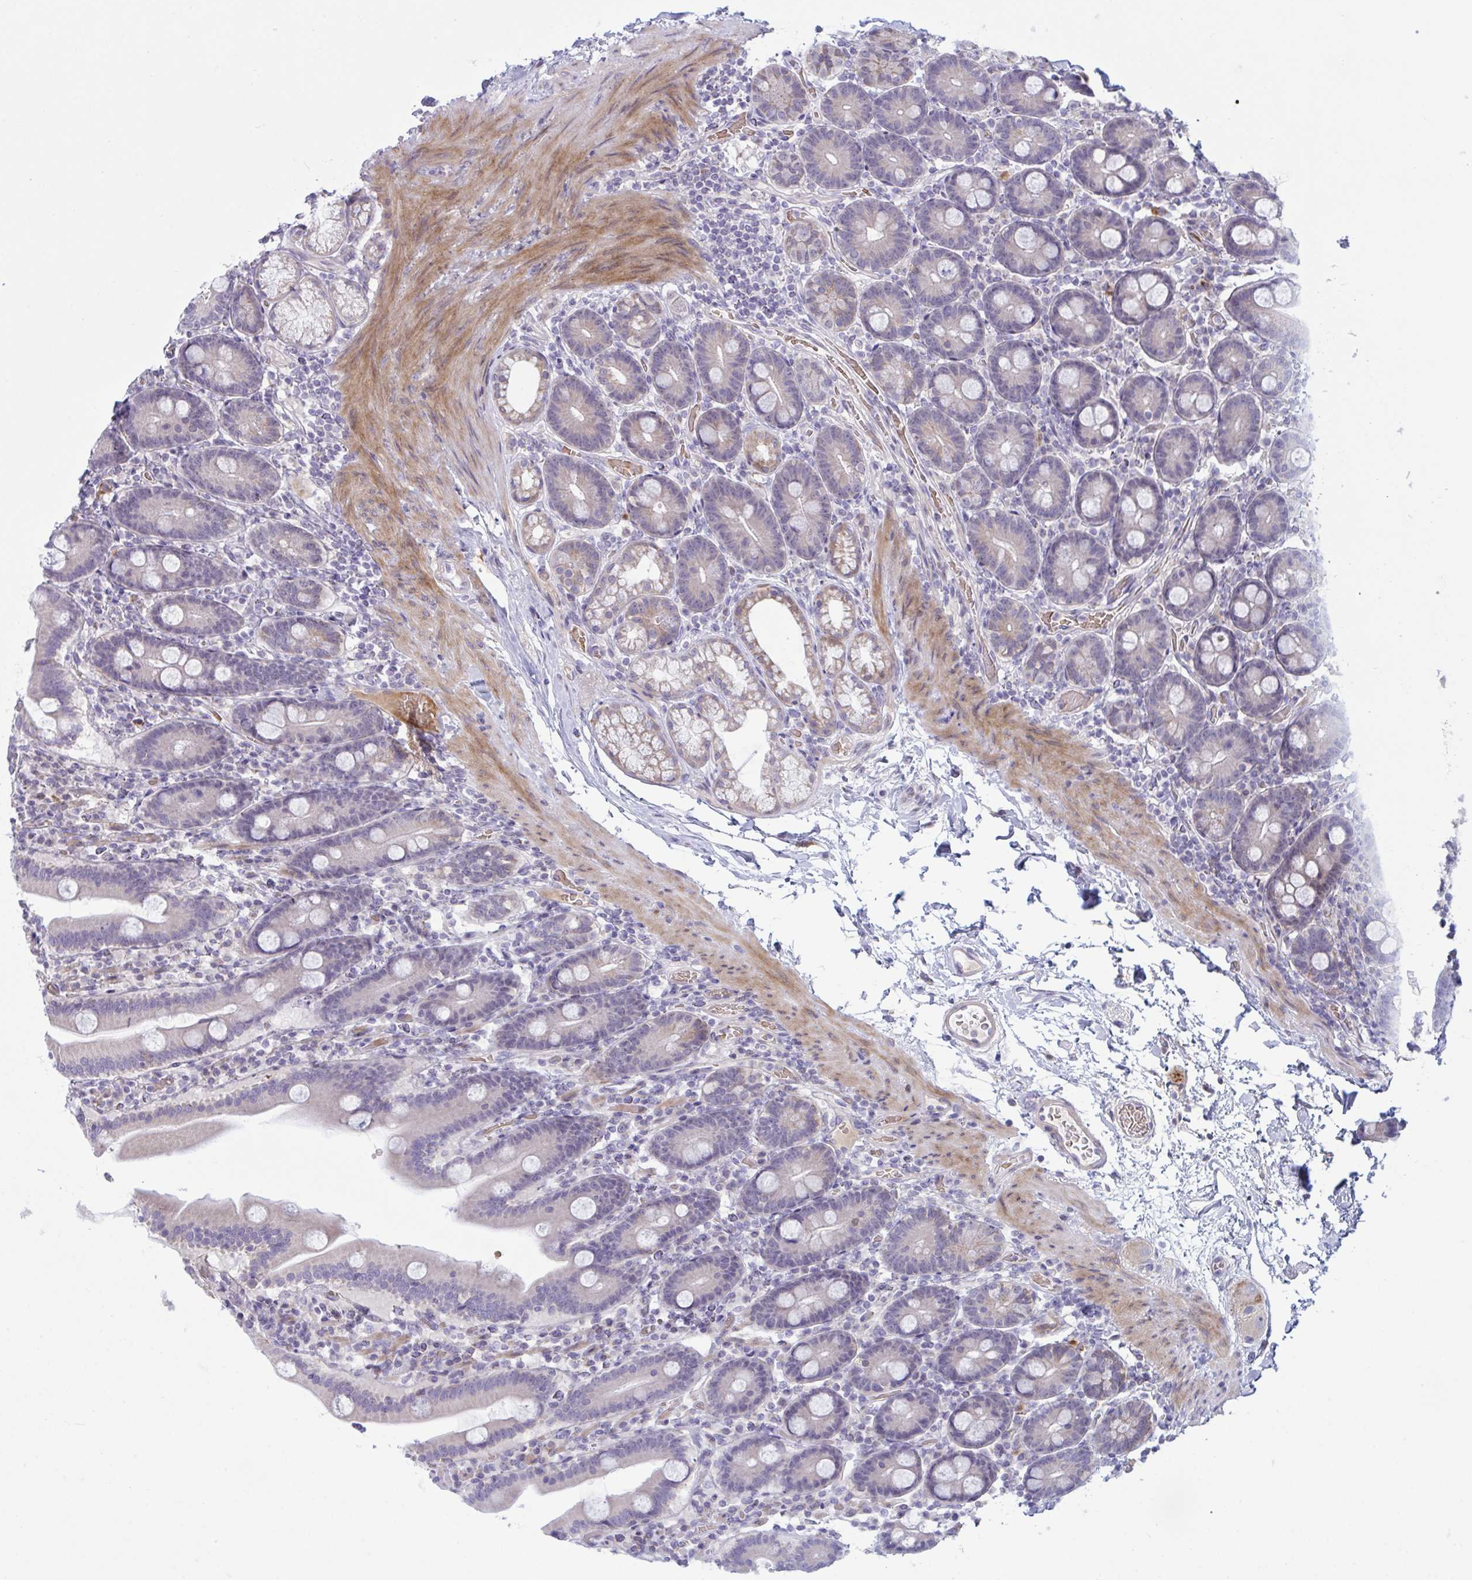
{"staining": {"intensity": "negative", "quantity": "none", "location": "none"}, "tissue": "duodenum", "cell_type": "Glandular cells", "image_type": "normal", "snomed": [{"axis": "morphology", "description": "Normal tissue, NOS"}, {"axis": "topography", "description": "Duodenum"}], "caption": "This is an immunohistochemistry (IHC) photomicrograph of unremarkable duodenum. There is no staining in glandular cells.", "gene": "VWC2", "patient": {"sex": "male", "age": 55}}